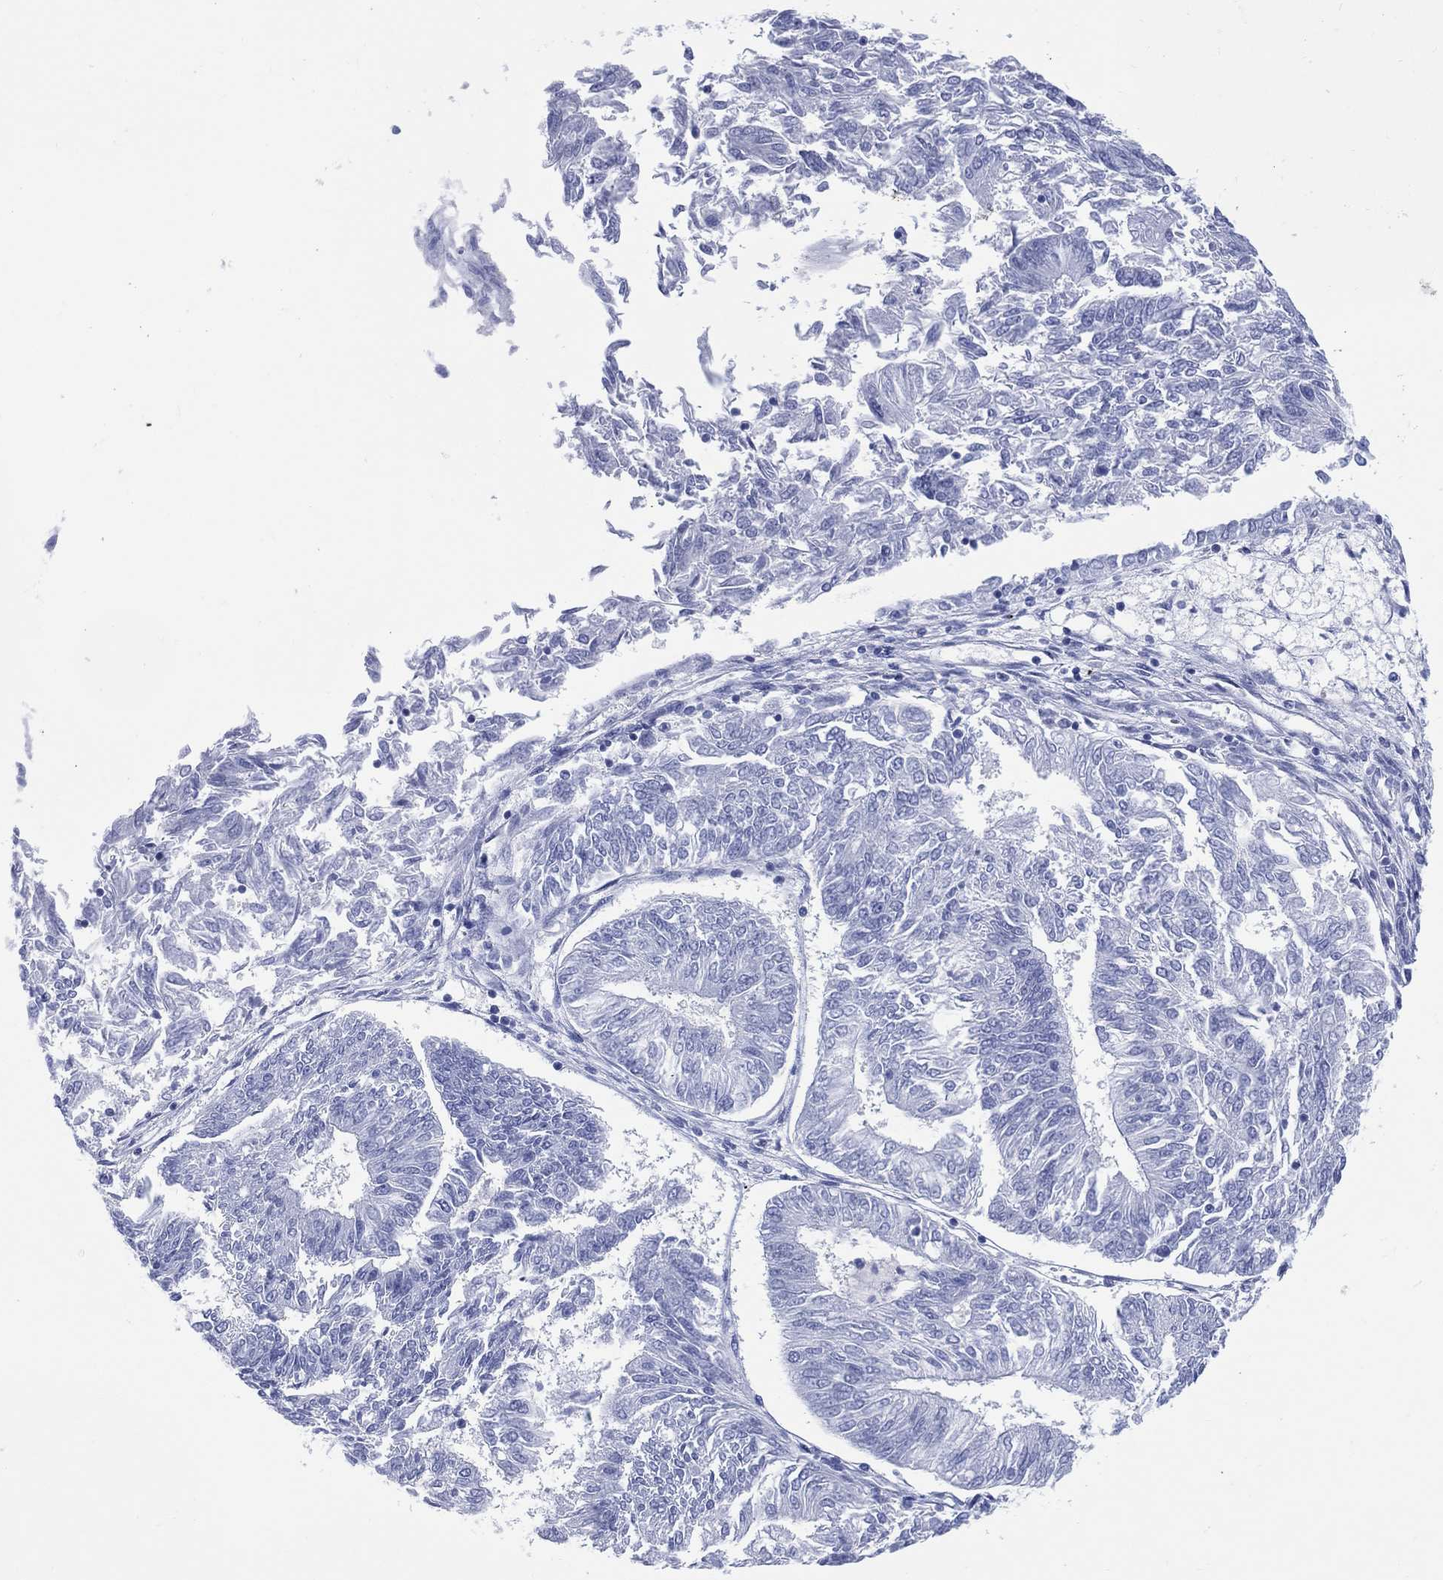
{"staining": {"intensity": "negative", "quantity": "none", "location": "none"}, "tissue": "endometrial cancer", "cell_type": "Tumor cells", "image_type": "cancer", "snomed": [{"axis": "morphology", "description": "Adenocarcinoma, NOS"}, {"axis": "topography", "description": "Endometrium"}], "caption": "Human endometrial cancer stained for a protein using immunohistochemistry (IHC) displays no positivity in tumor cells.", "gene": "LRRD1", "patient": {"sex": "female", "age": 58}}